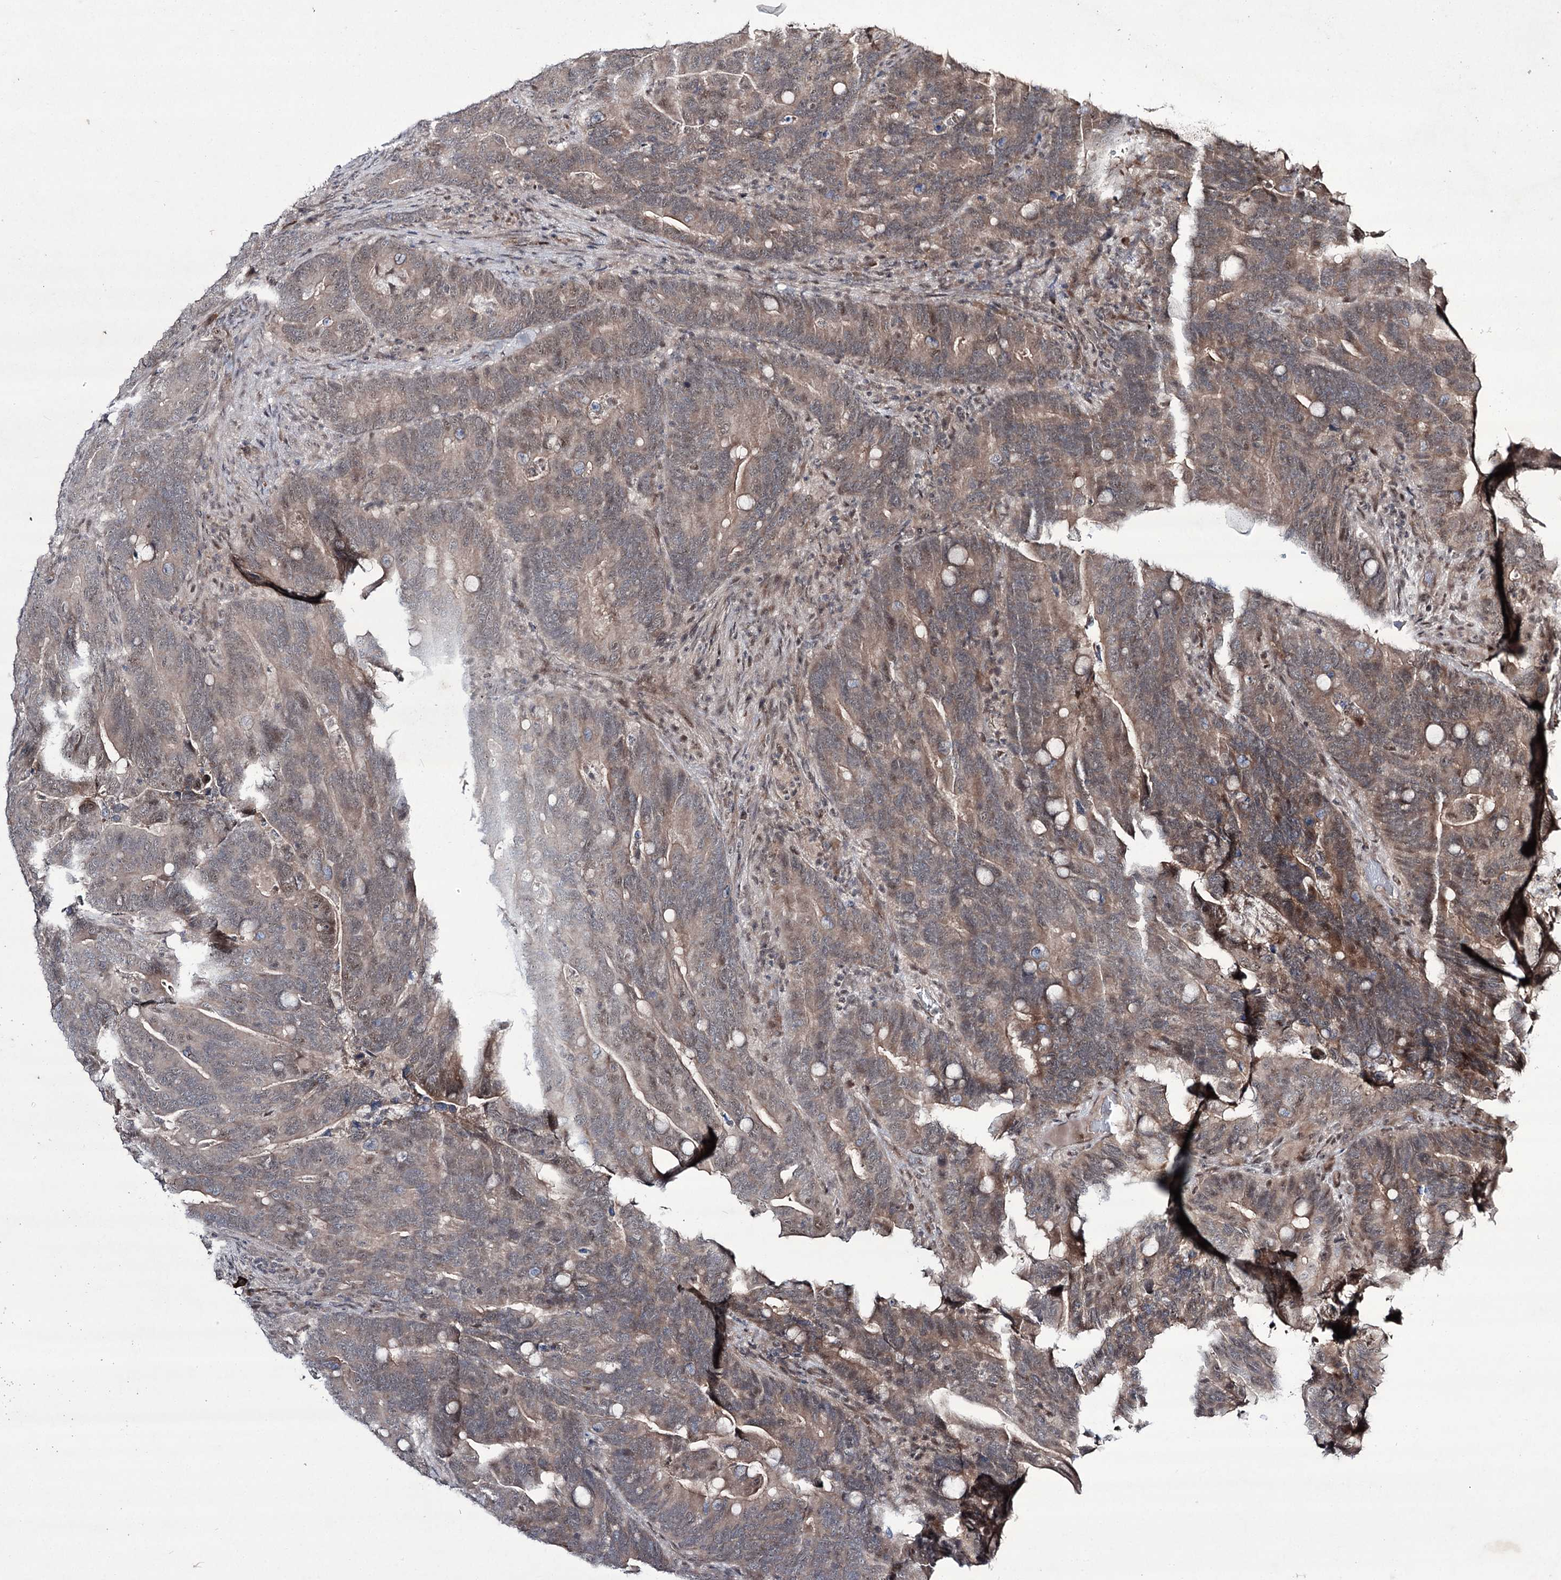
{"staining": {"intensity": "weak", "quantity": ">75%", "location": "cytoplasmic/membranous"}, "tissue": "colorectal cancer", "cell_type": "Tumor cells", "image_type": "cancer", "snomed": [{"axis": "morphology", "description": "Adenocarcinoma, NOS"}, {"axis": "topography", "description": "Colon"}], "caption": "Immunohistochemistry of human colorectal adenocarcinoma reveals low levels of weak cytoplasmic/membranous staining in about >75% of tumor cells.", "gene": "HOXC11", "patient": {"sex": "female", "age": 66}}